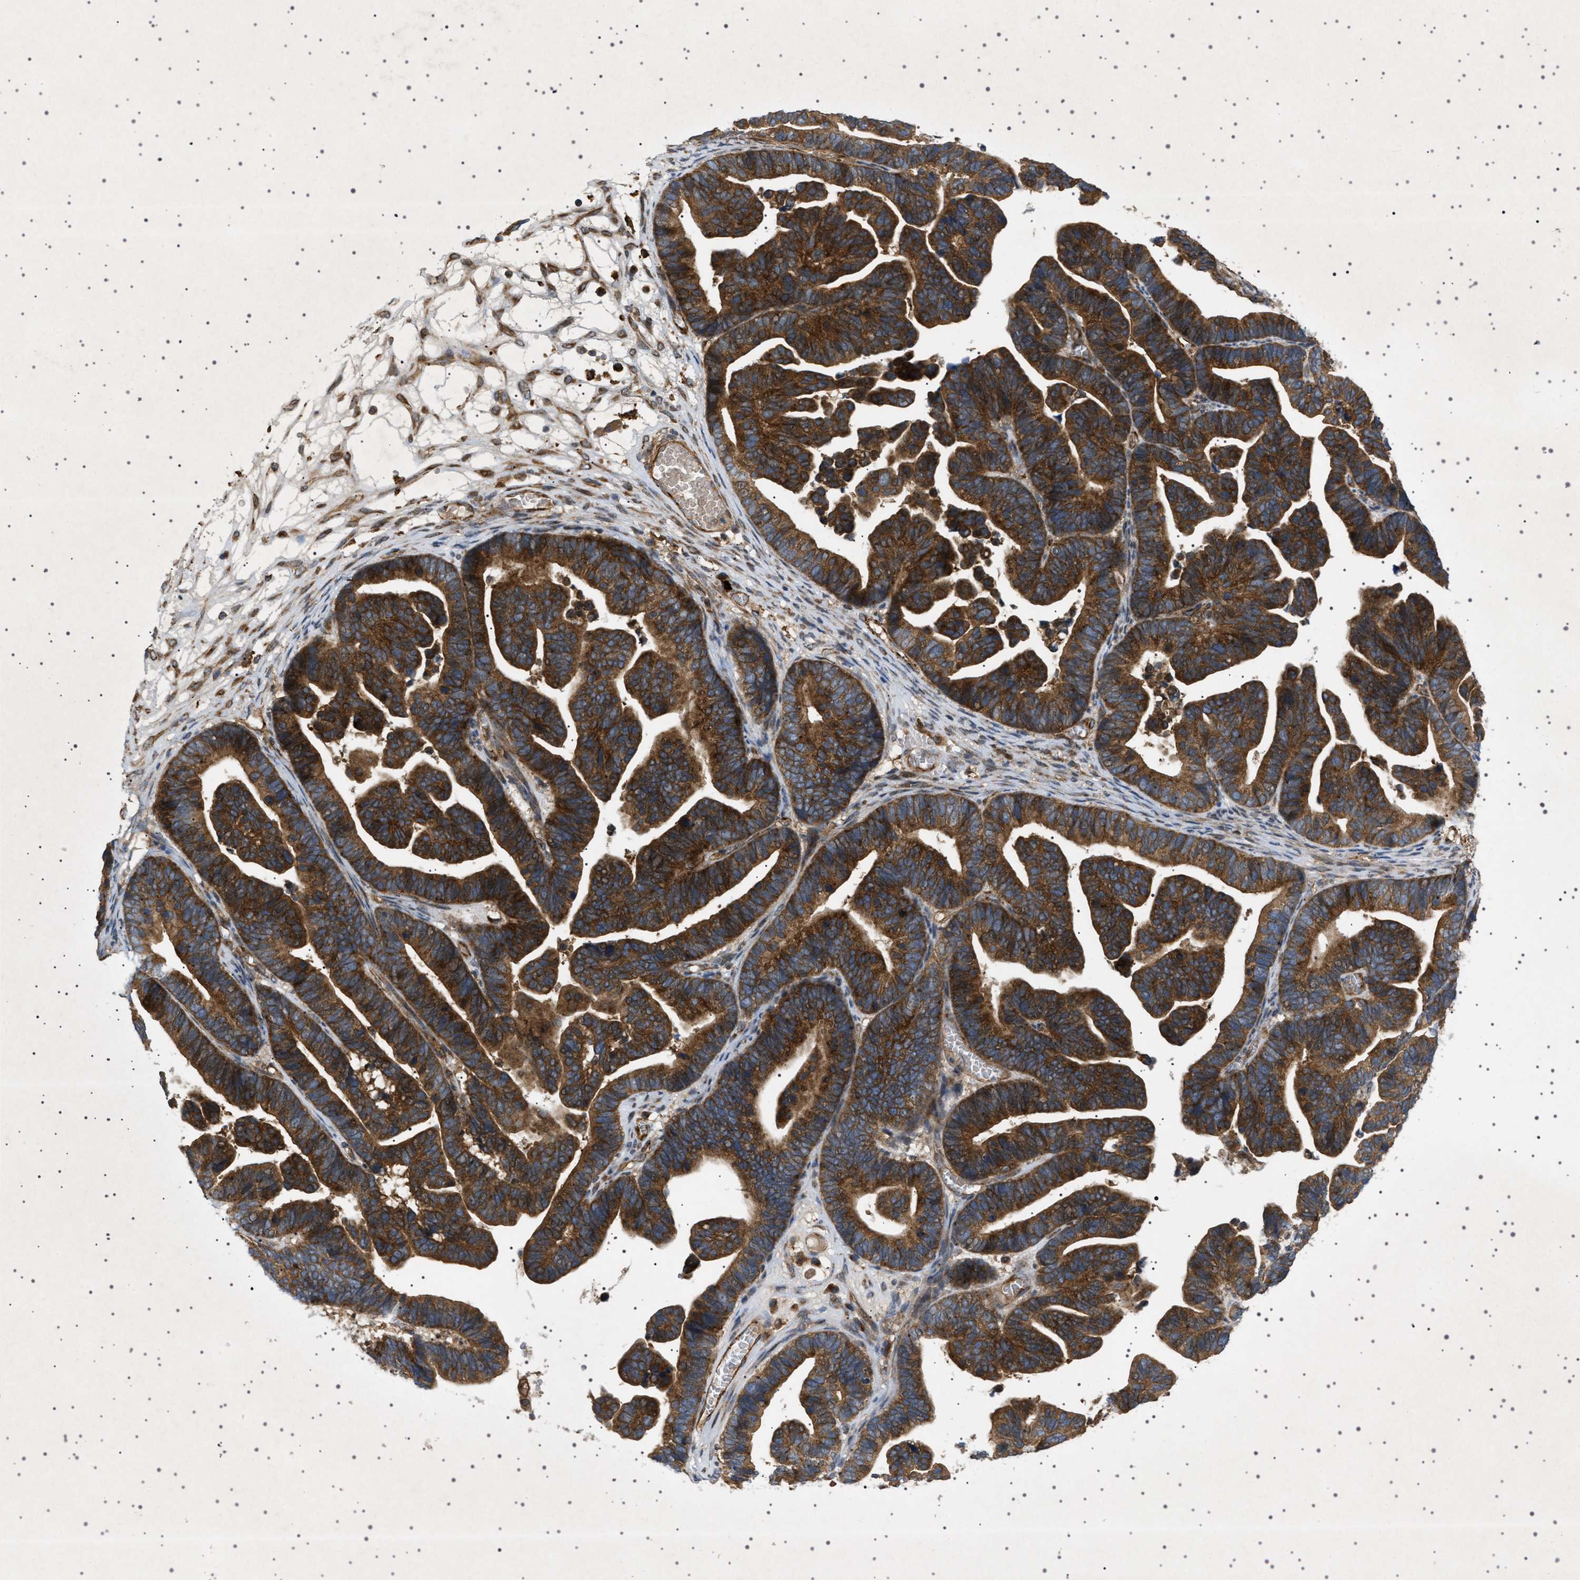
{"staining": {"intensity": "strong", "quantity": ">75%", "location": "cytoplasmic/membranous"}, "tissue": "ovarian cancer", "cell_type": "Tumor cells", "image_type": "cancer", "snomed": [{"axis": "morphology", "description": "Cystadenocarcinoma, serous, NOS"}, {"axis": "topography", "description": "Ovary"}], "caption": "Immunohistochemical staining of human serous cystadenocarcinoma (ovarian) displays high levels of strong cytoplasmic/membranous positivity in about >75% of tumor cells.", "gene": "CCDC186", "patient": {"sex": "female", "age": 56}}